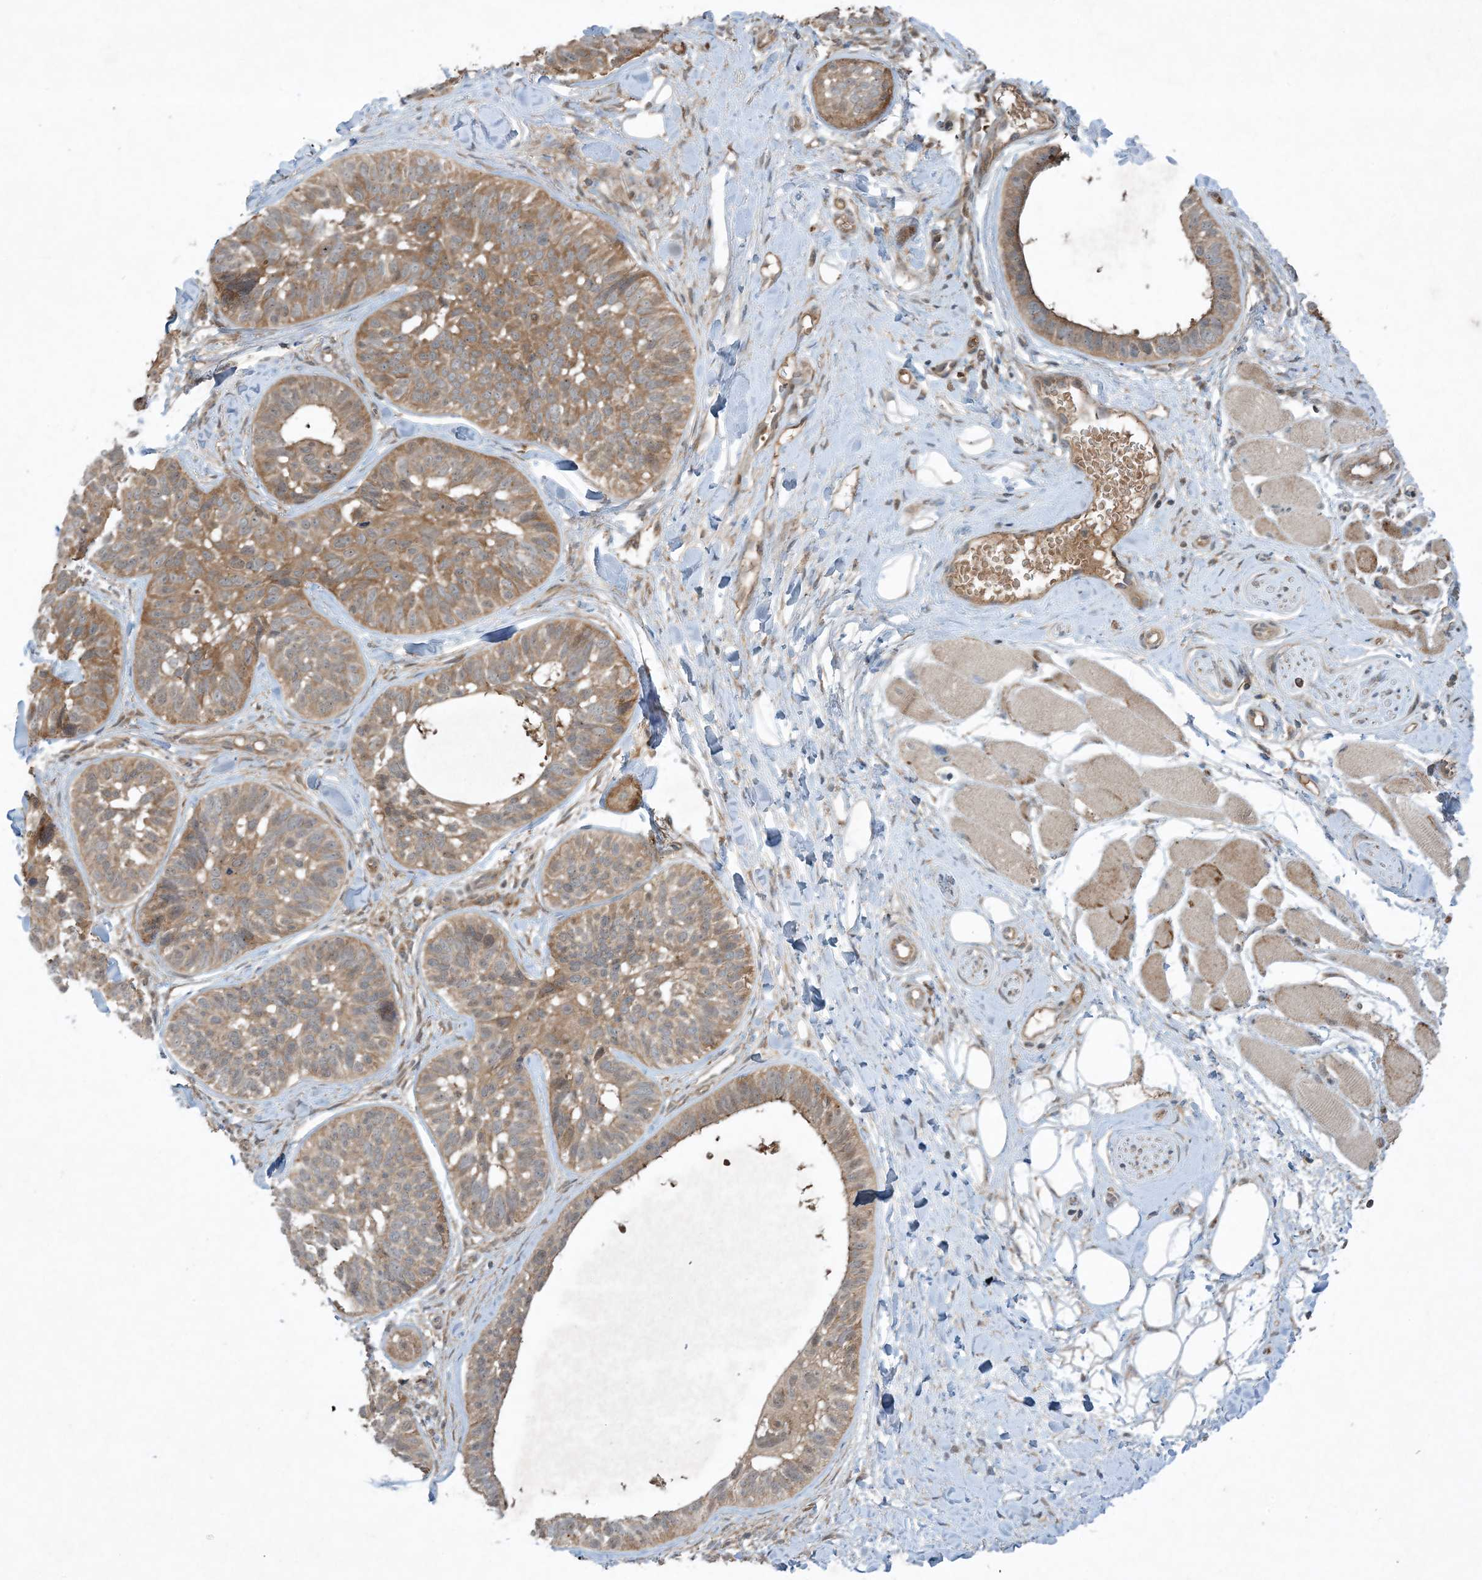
{"staining": {"intensity": "moderate", "quantity": ">75%", "location": "cytoplasmic/membranous"}, "tissue": "skin cancer", "cell_type": "Tumor cells", "image_type": "cancer", "snomed": [{"axis": "morphology", "description": "Basal cell carcinoma"}, {"axis": "topography", "description": "Skin"}], "caption": "IHC histopathology image of neoplastic tissue: human skin cancer (basal cell carcinoma) stained using immunohistochemistry (IHC) reveals medium levels of moderate protein expression localized specifically in the cytoplasmic/membranous of tumor cells, appearing as a cytoplasmic/membranous brown color.", "gene": "STAM2", "patient": {"sex": "male", "age": 62}}